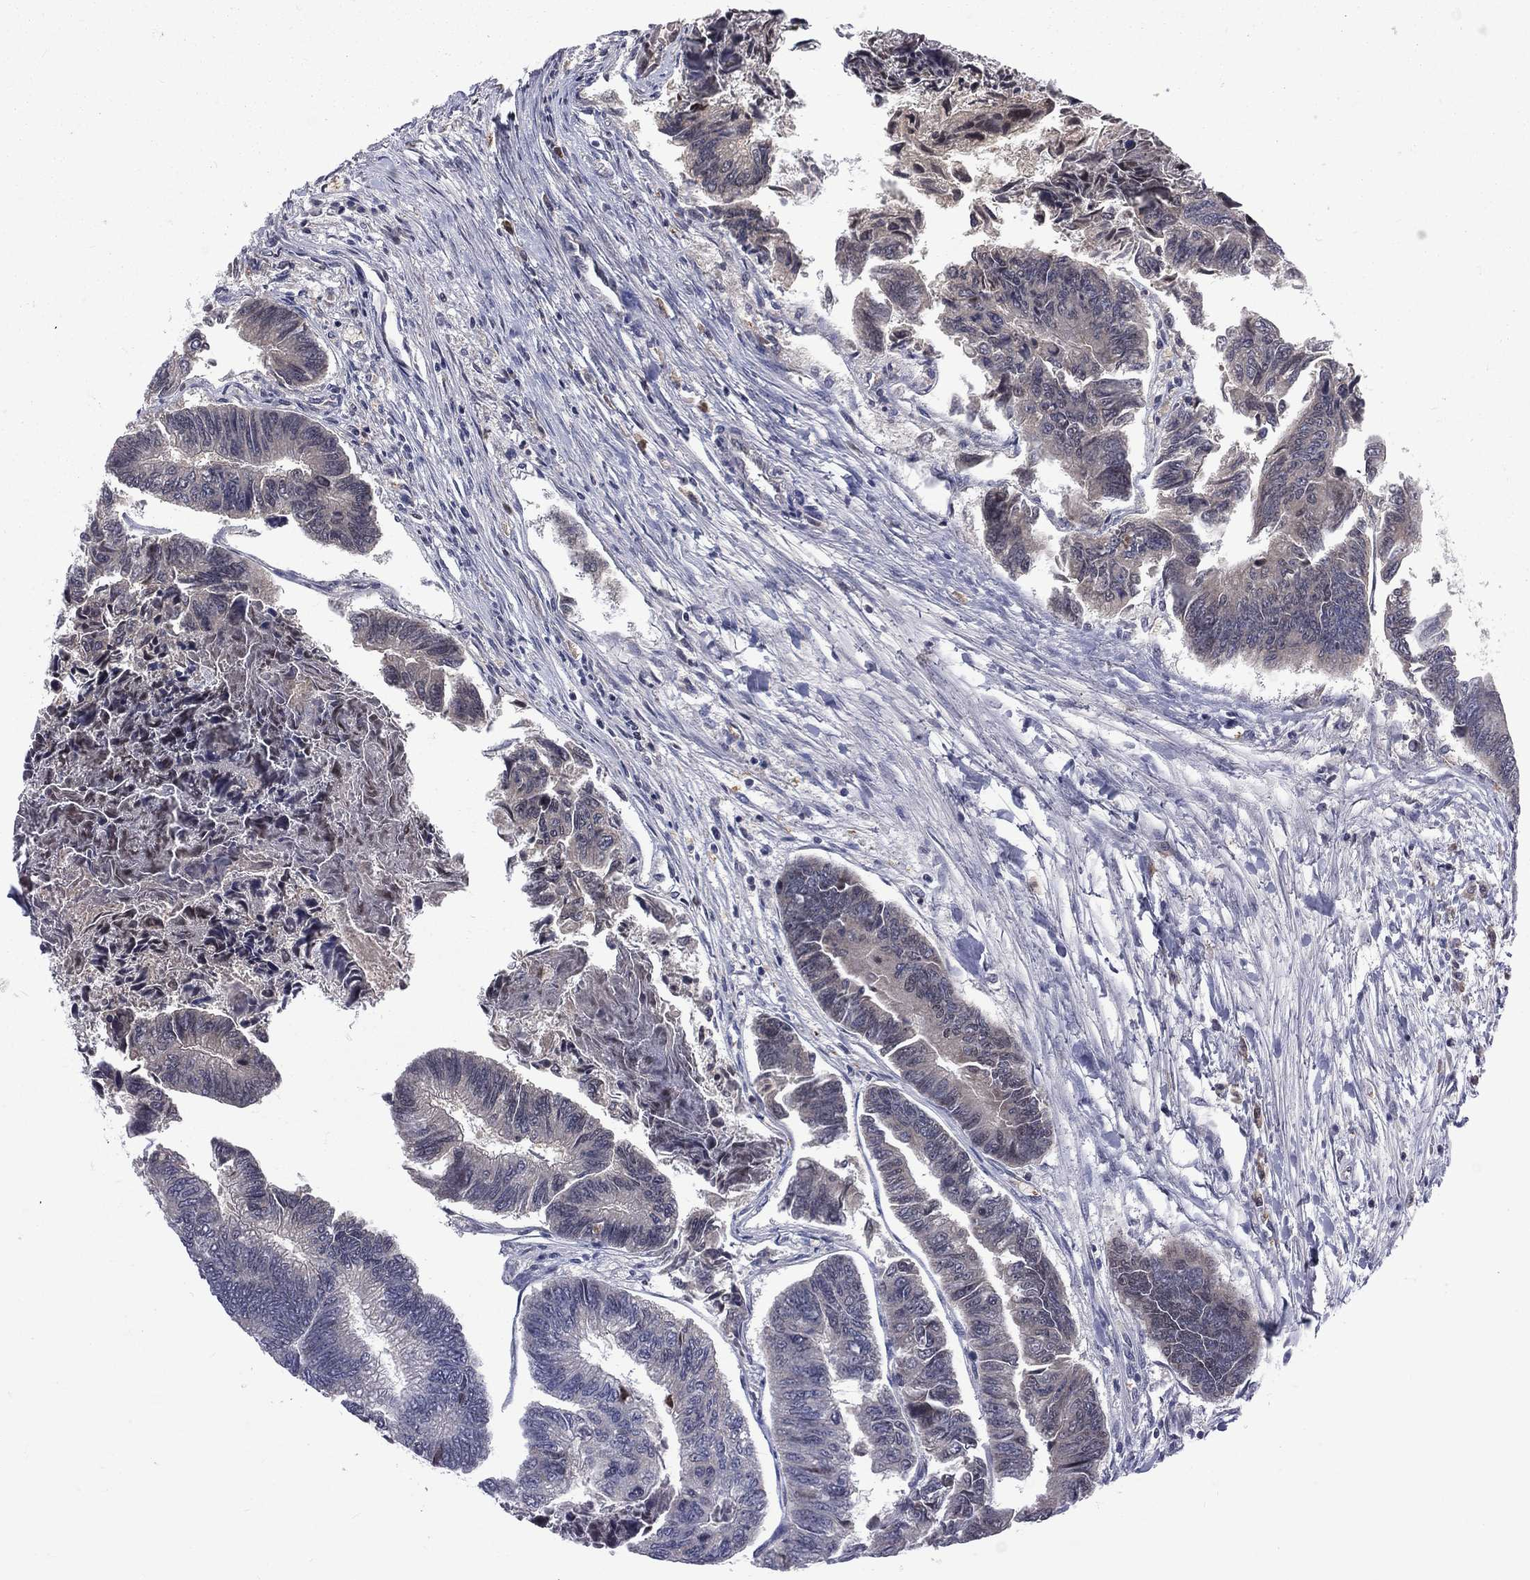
{"staining": {"intensity": "negative", "quantity": "none", "location": "none"}, "tissue": "colorectal cancer", "cell_type": "Tumor cells", "image_type": "cancer", "snomed": [{"axis": "morphology", "description": "Adenocarcinoma, NOS"}, {"axis": "topography", "description": "Colon"}], "caption": "This is a photomicrograph of immunohistochemistry staining of colorectal cancer (adenocarcinoma), which shows no expression in tumor cells.", "gene": "DSG4", "patient": {"sex": "female", "age": 65}}